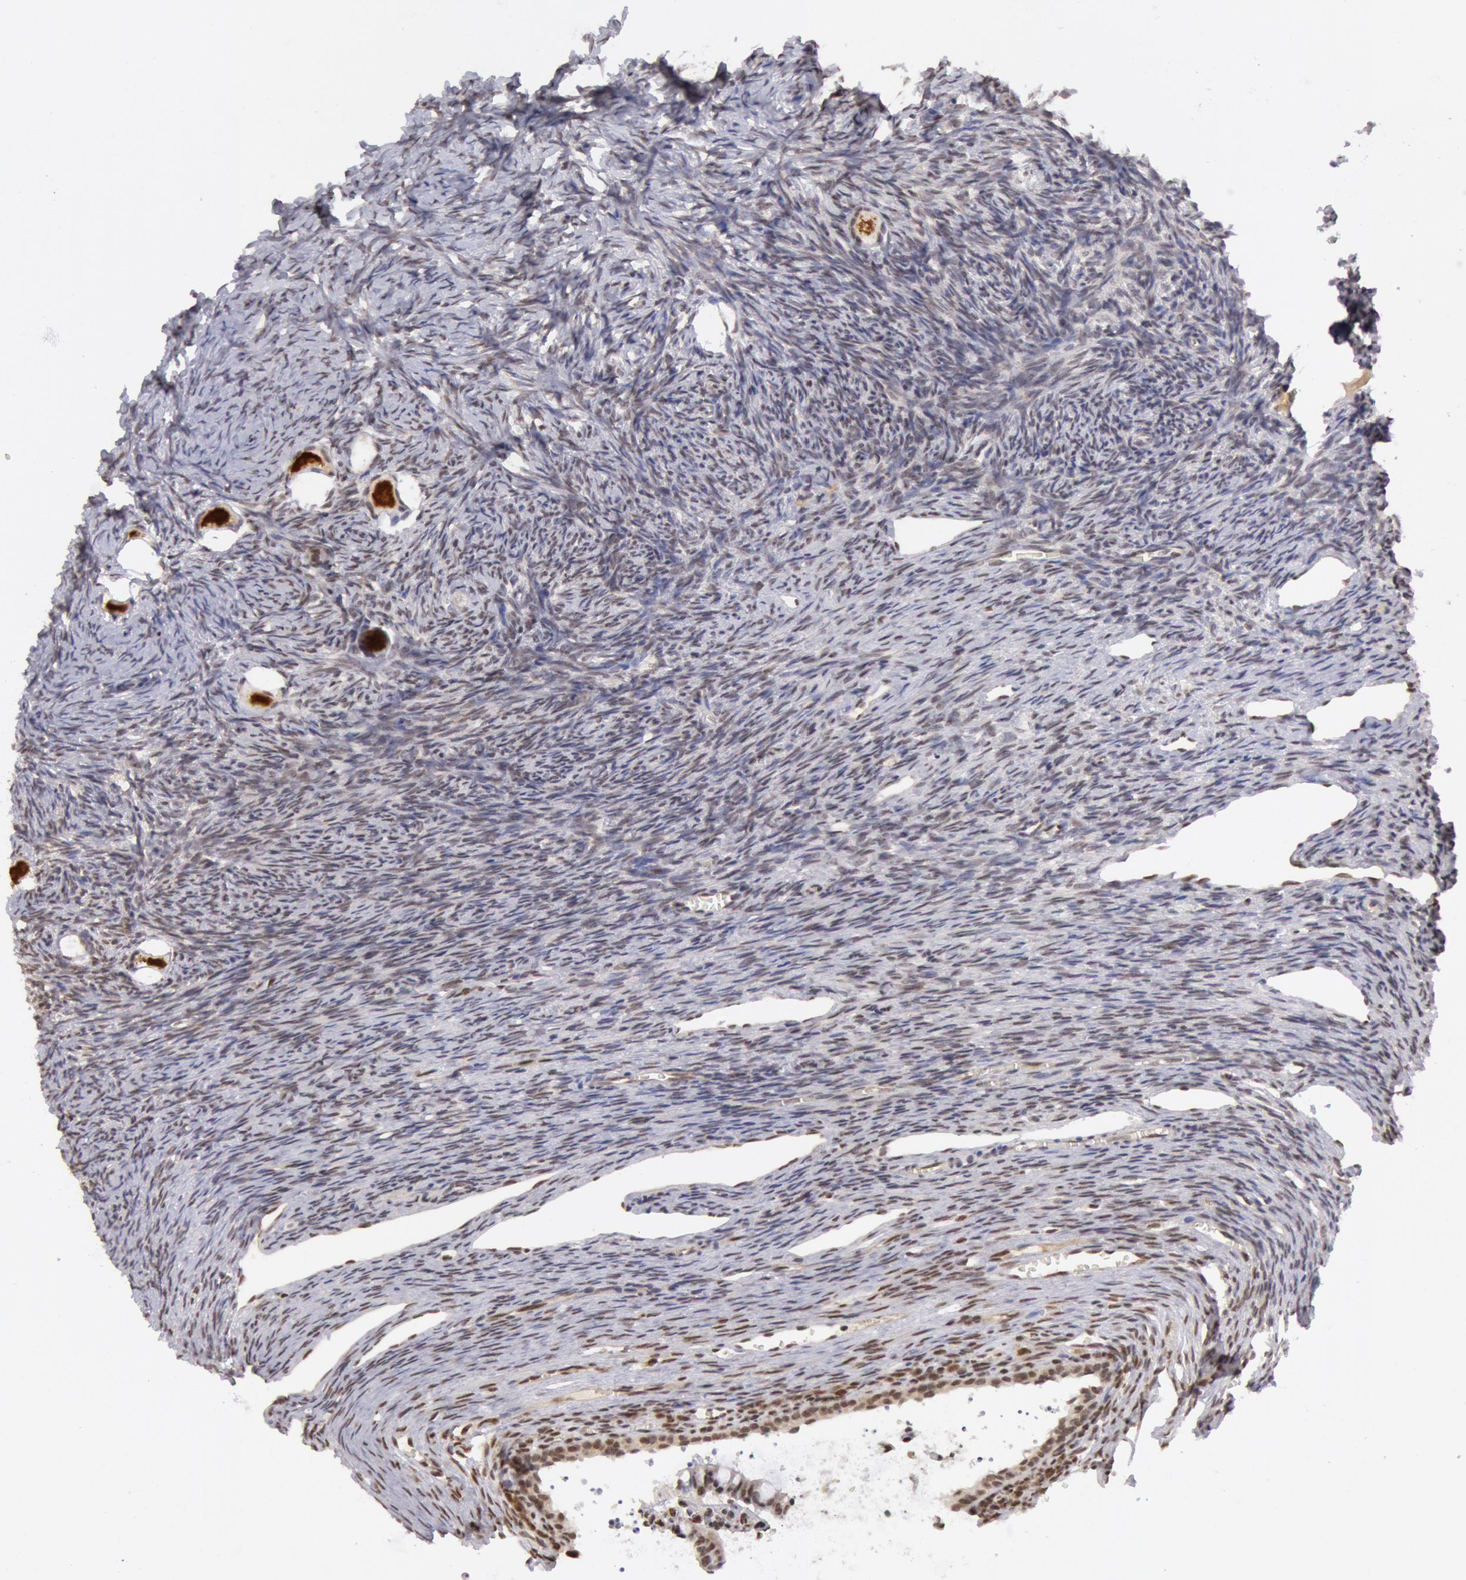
{"staining": {"intensity": "moderate", "quantity": "25%-75%", "location": "cytoplasmic/membranous,nuclear"}, "tissue": "ovary", "cell_type": "Follicle cells", "image_type": "normal", "snomed": [{"axis": "morphology", "description": "Normal tissue, NOS"}, {"axis": "topography", "description": "Ovary"}], "caption": "Follicle cells demonstrate medium levels of moderate cytoplasmic/membranous,nuclear expression in approximately 25%-75% of cells in normal ovary. Using DAB (brown) and hematoxylin (blue) stains, captured at high magnification using brightfield microscopy.", "gene": "VRTN", "patient": {"sex": "female", "age": 27}}